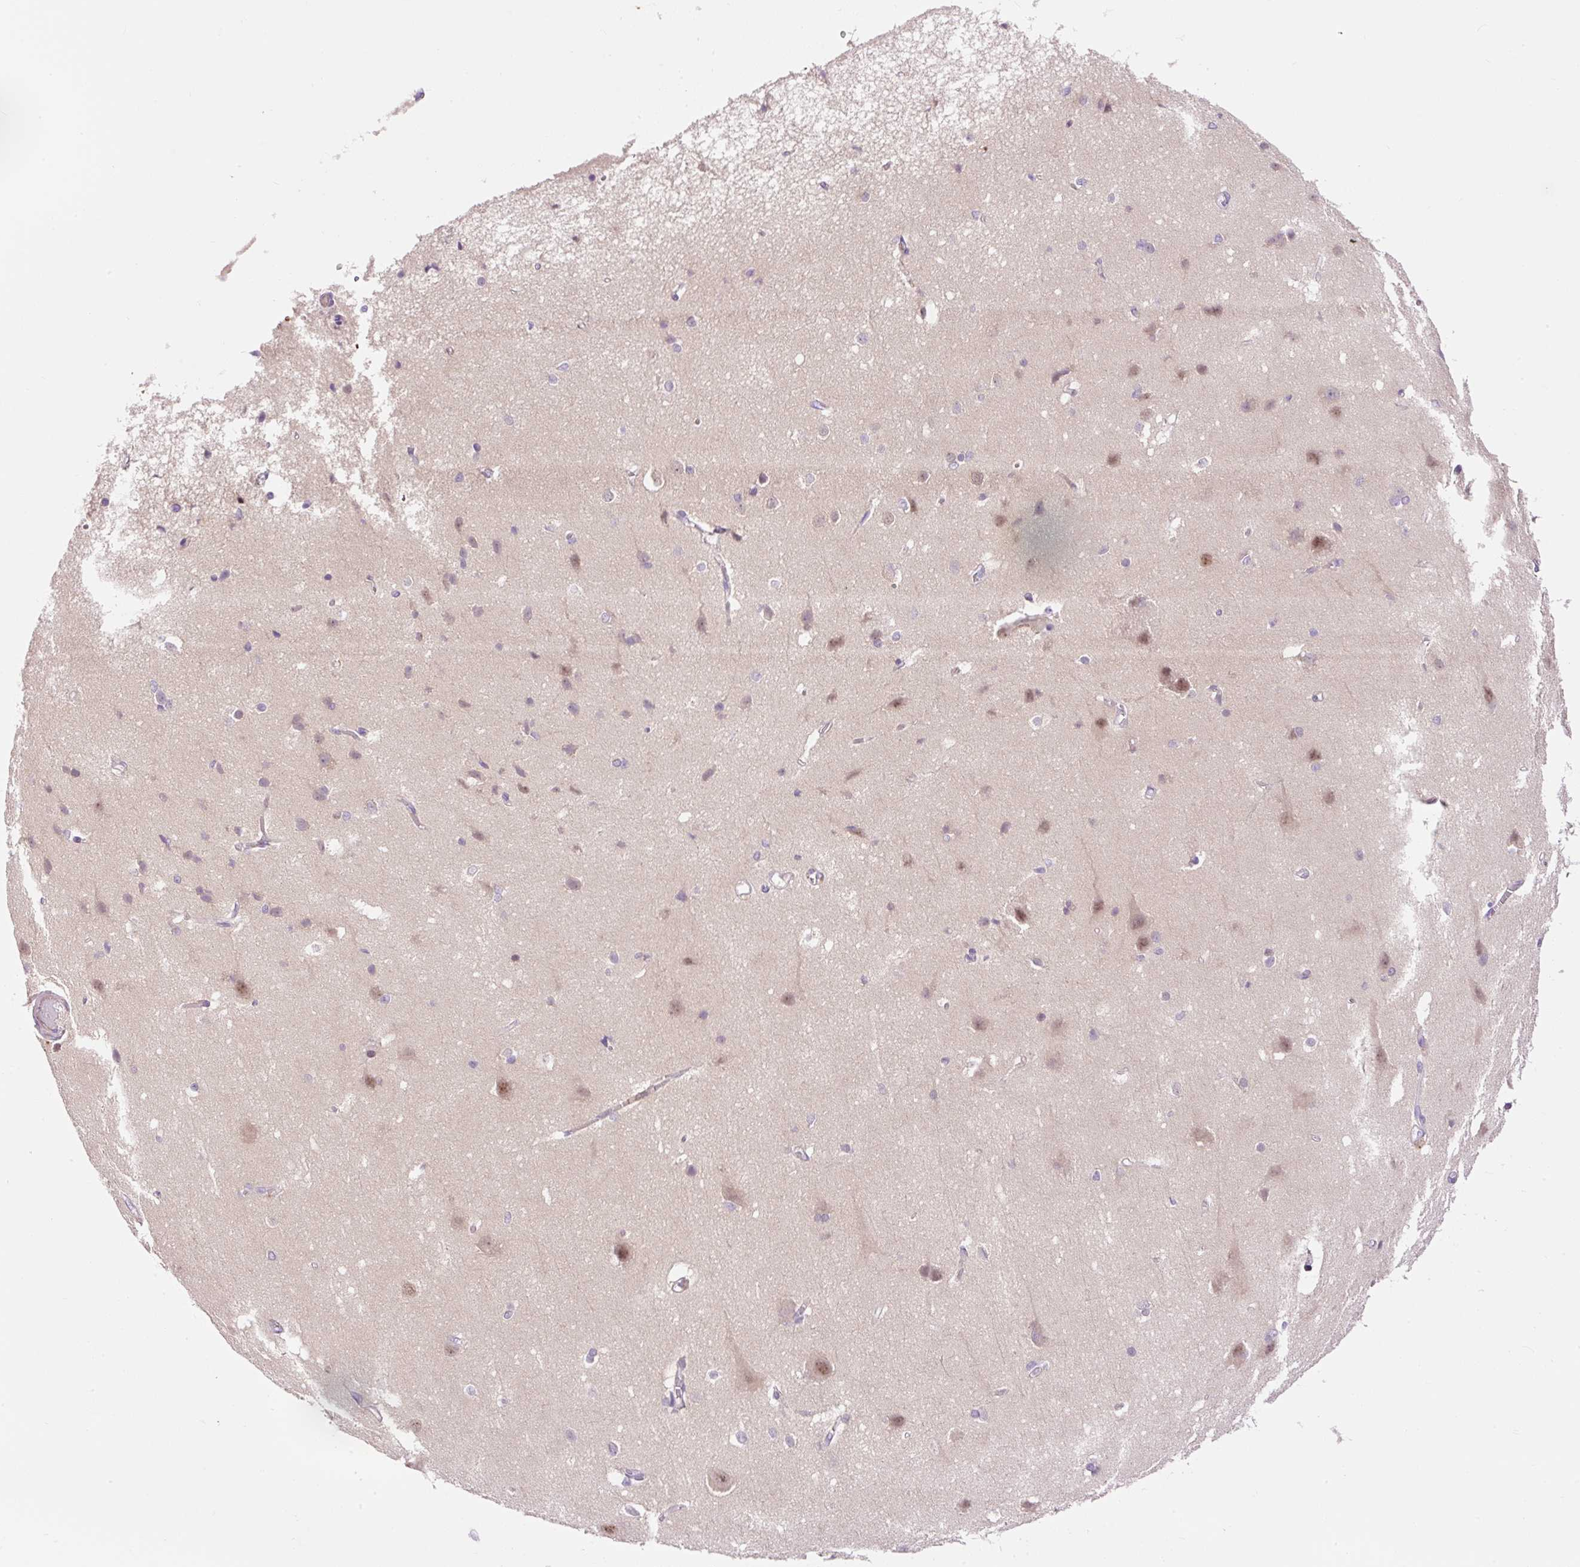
{"staining": {"intensity": "weak", "quantity": "25%-75%", "location": "cytoplasmic/membranous"}, "tissue": "cerebral cortex", "cell_type": "Endothelial cells", "image_type": "normal", "snomed": [{"axis": "morphology", "description": "Normal tissue, NOS"}, {"axis": "topography", "description": "Cerebral cortex"}], "caption": "Human cerebral cortex stained for a protein (brown) demonstrates weak cytoplasmic/membranous positive positivity in approximately 25%-75% of endothelial cells.", "gene": "LHFPL5", "patient": {"sex": "male", "age": 37}}